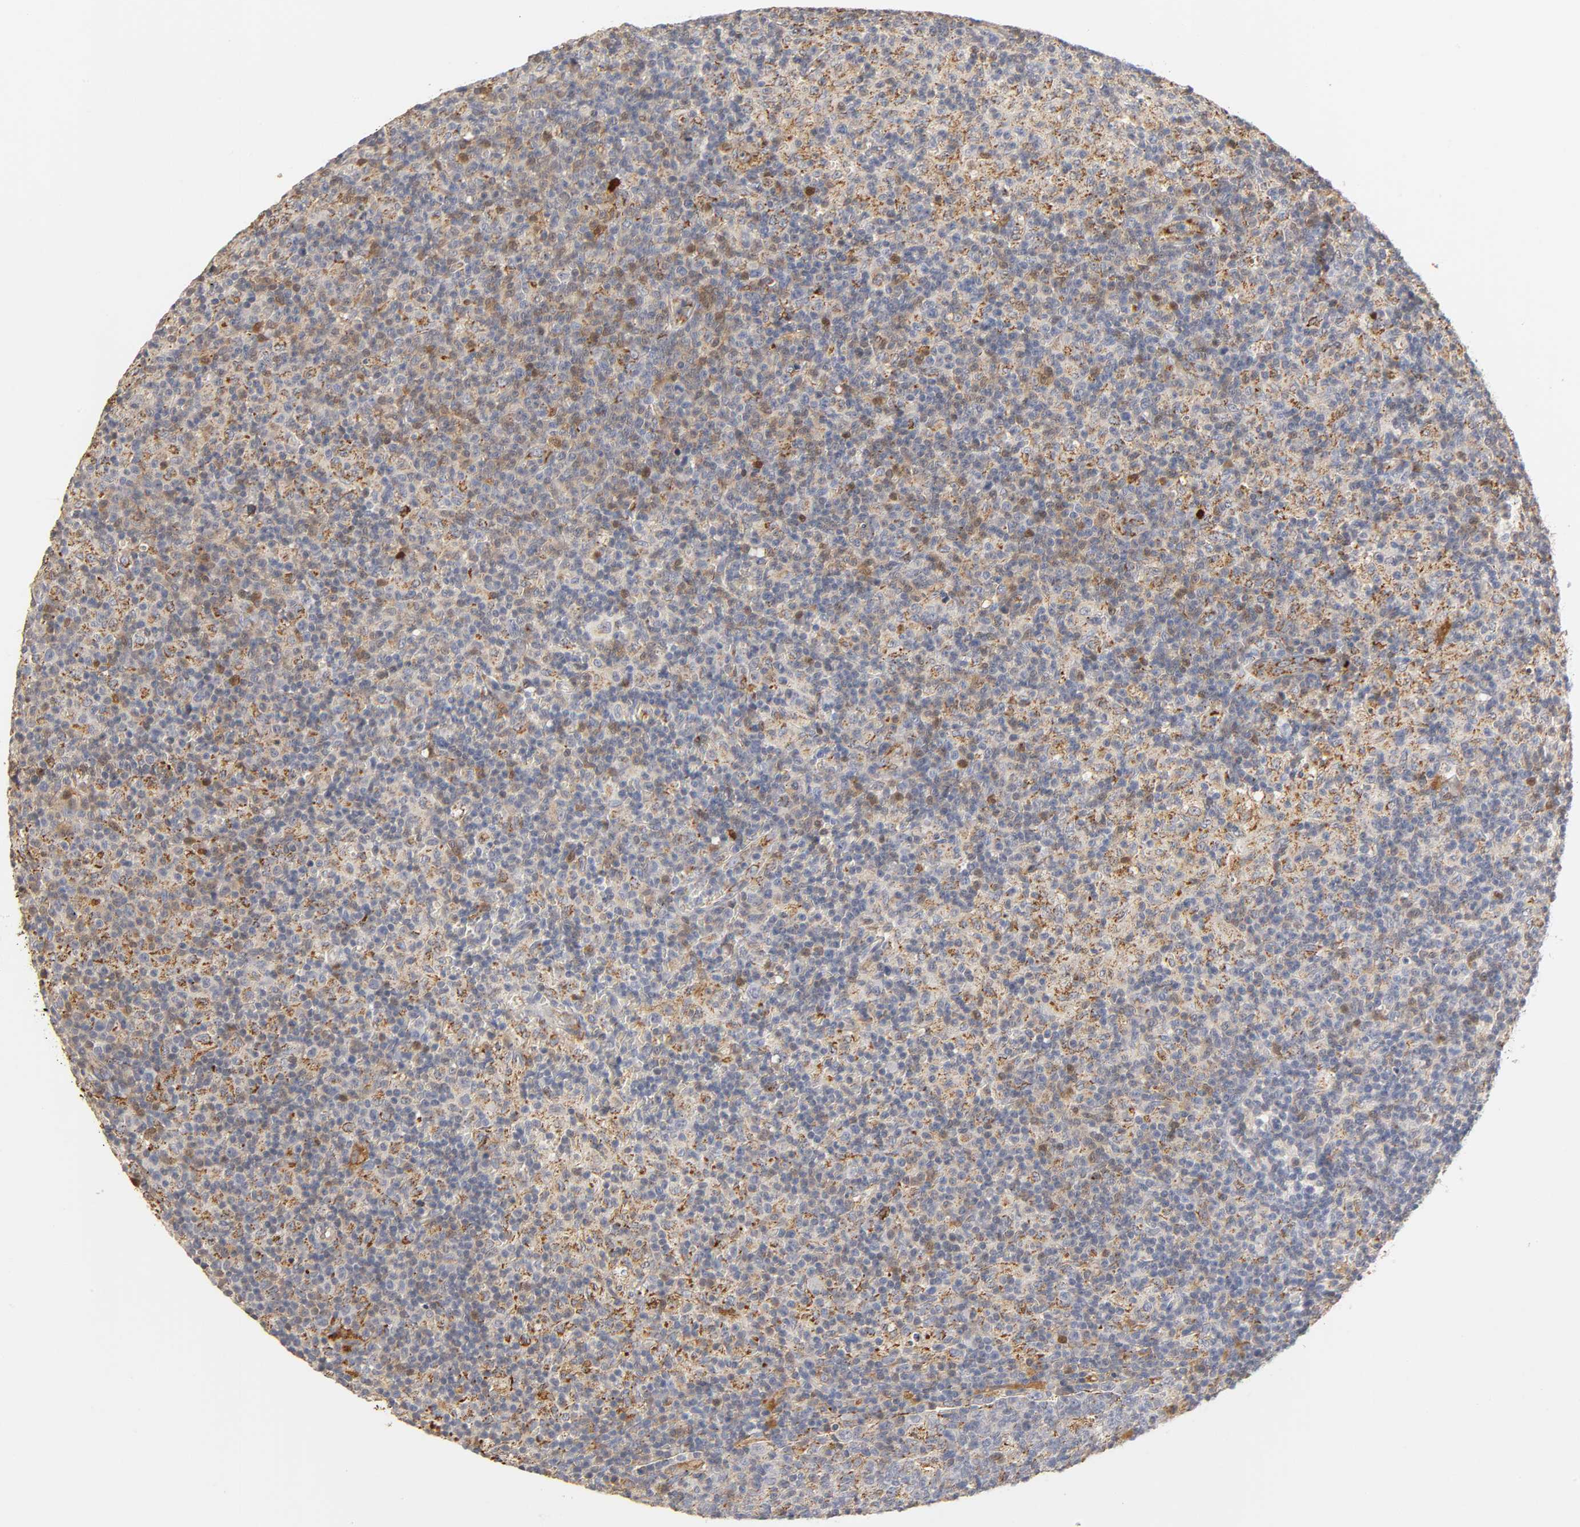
{"staining": {"intensity": "weak", "quantity": "<25%", "location": "cytoplasmic/membranous"}, "tissue": "lymph node", "cell_type": "Germinal center cells", "image_type": "normal", "snomed": [{"axis": "morphology", "description": "Normal tissue, NOS"}, {"axis": "morphology", "description": "Inflammation, NOS"}, {"axis": "topography", "description": "Lymph node"}], "caption": "Germinal center cells are negative for brown protein staining in normal lymph node. Brightfield microscopy of immunohistochemistry (IHC) stained with DAB (brown) and hematoxylin (blue), captured at high magnification.", "gene": "ISG15", "patient": {"sex": "male", "age": 55}}